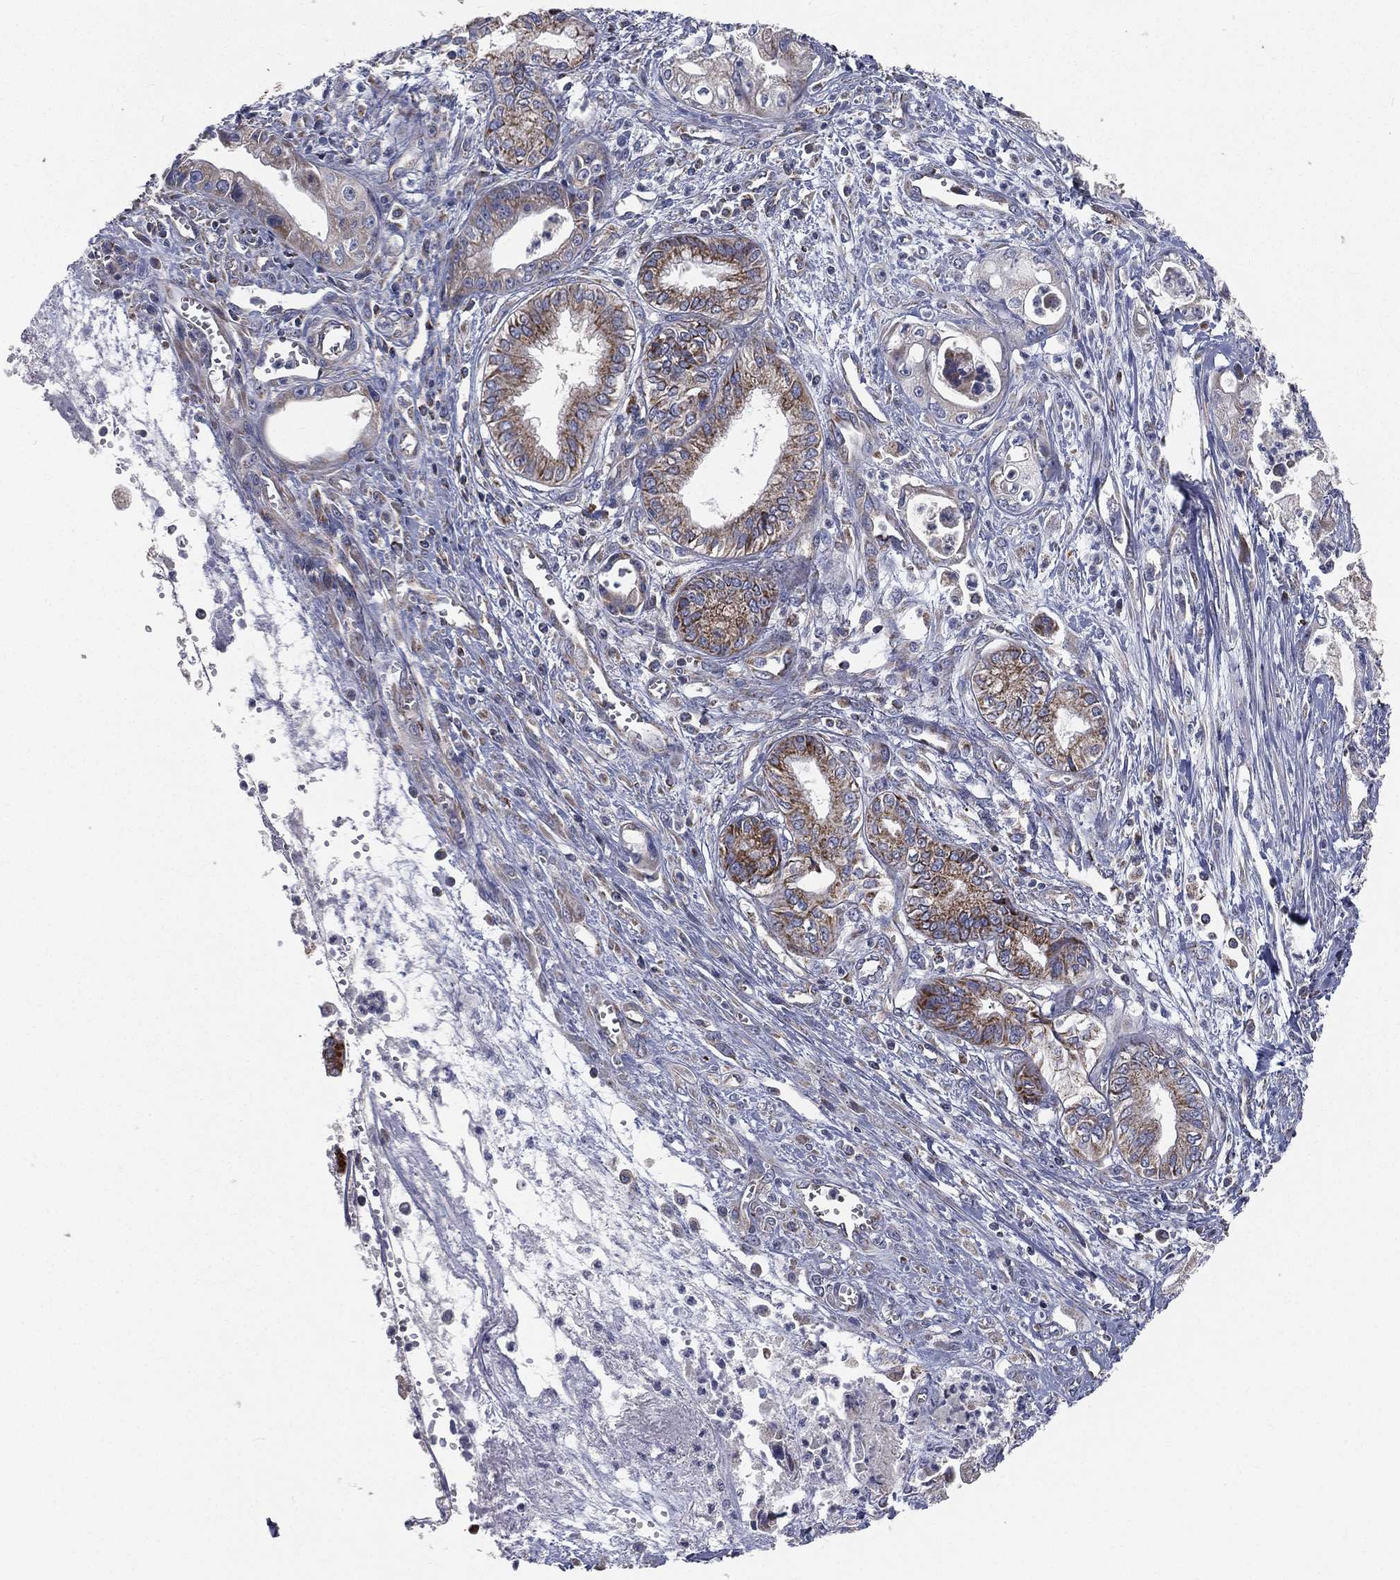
{"staining": {"intensity": "weak", "quantity": ">75%", "location": "cytoplasmic/membranous"}, "tissue": "pancreatic cancer", "cell_type": "Tumor cells", "image_type": "cancer", "snomed": [{"axis": "morphology", "description": "Adenocarcinoma, NOS"}, {"axis": "topography", "description": "Pancreas"}], "caption": "Human adenocarcinoma (pancreatic) stained with a brown dye shows weak cytoplasmic/membranous positive staining in about >75% of tumor cells.", "gene": "HADH", "patient": {"sex": "female", "age": 65}}